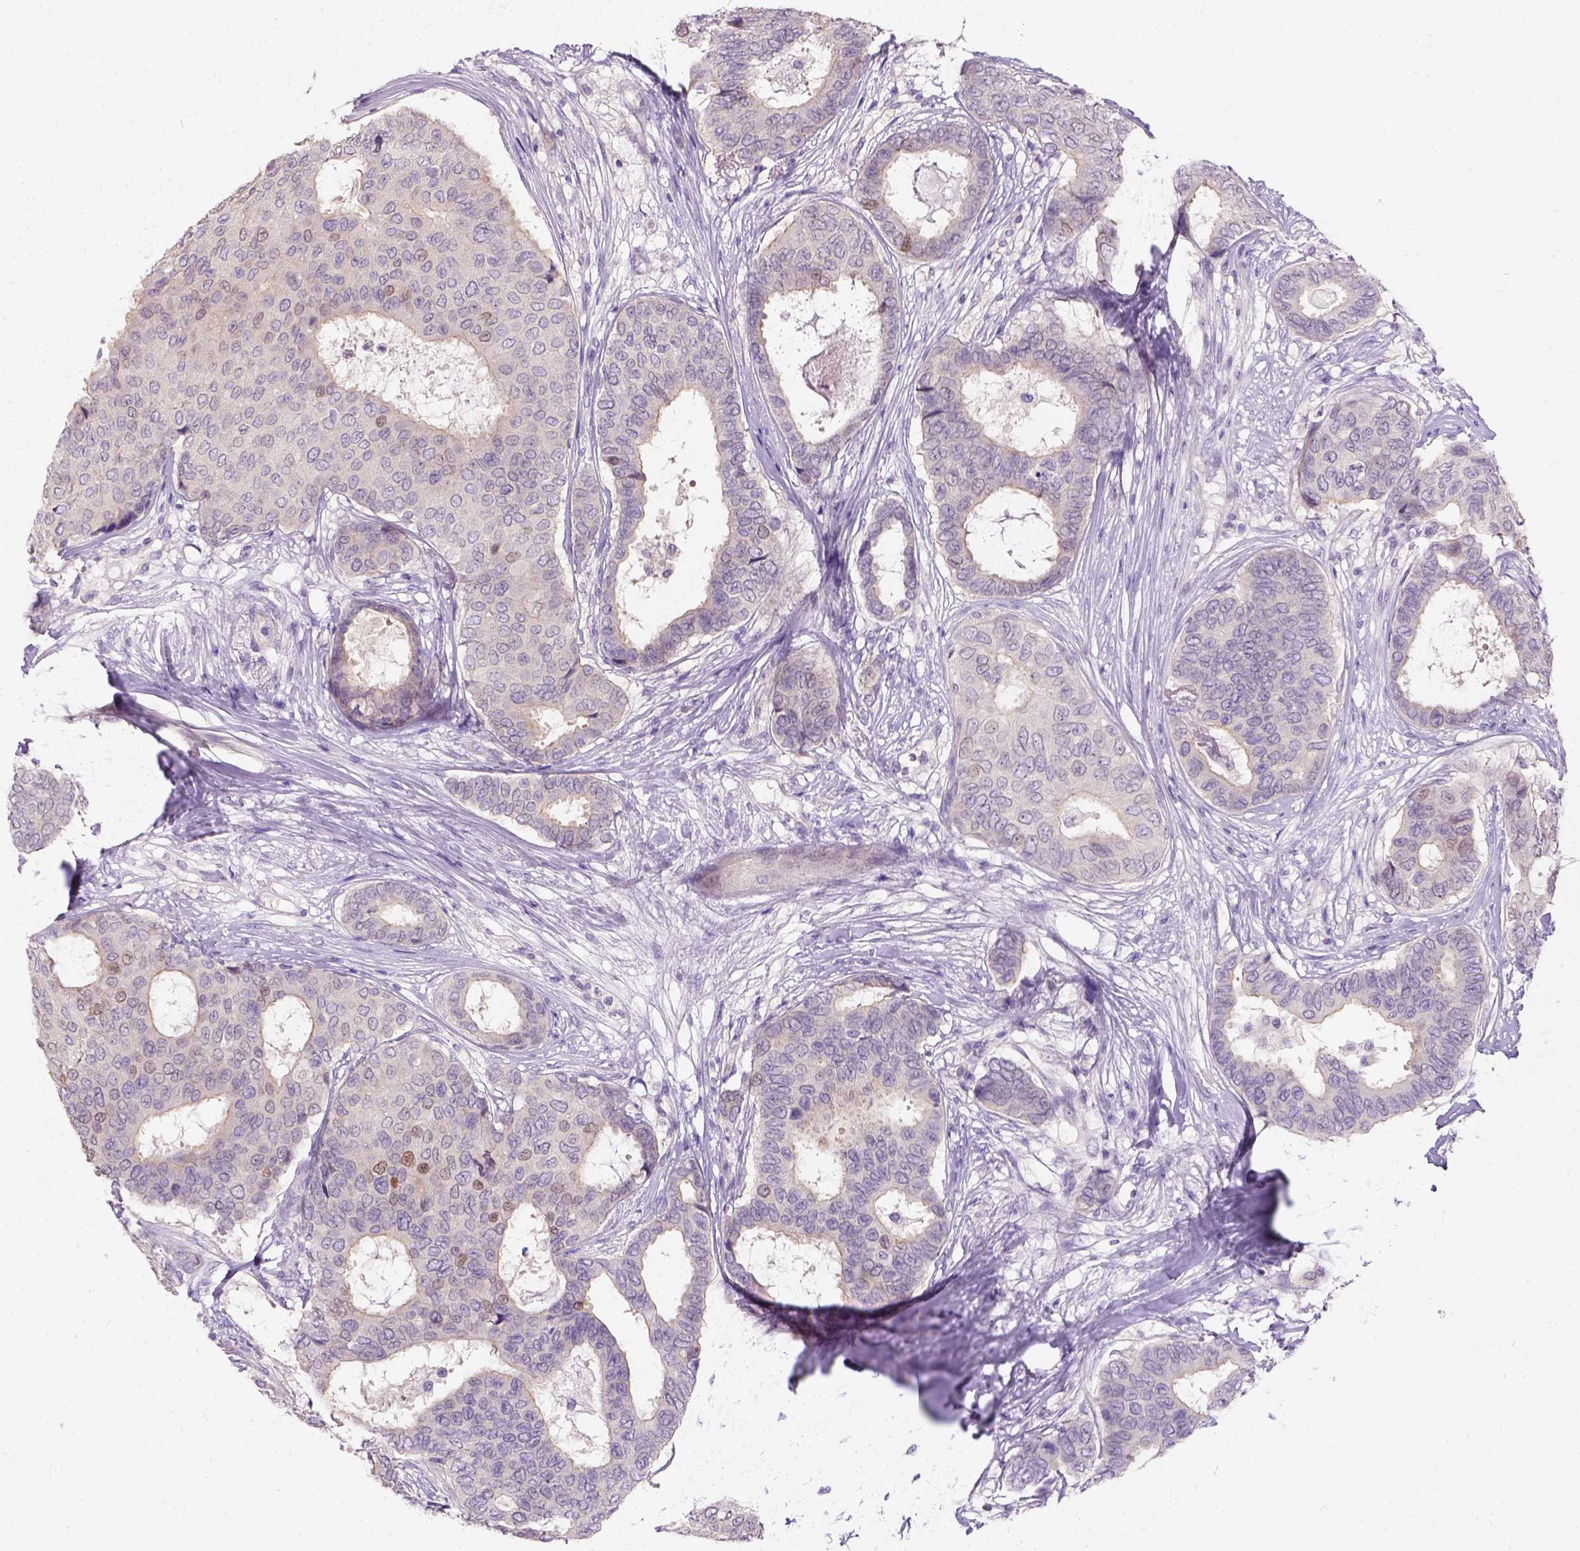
{"staining": {"intensity": "negative", "quantity": "none", "location": "none"}, "tissue": "breast cancer", "cell_type": "Tumor cells", "image_type": "cancer", "snomed": [{"axis": "morphology", "description": "Duct carcinoma"}, {"axis": "topography", "description": "Breast"}], "caption": "Protein analysis of breast cancer (intraductal carcinoma) exhibits no significant staining in tumor cells.", "gene": "C20orf144", "patient": {"sex": "female", "age": 75}}